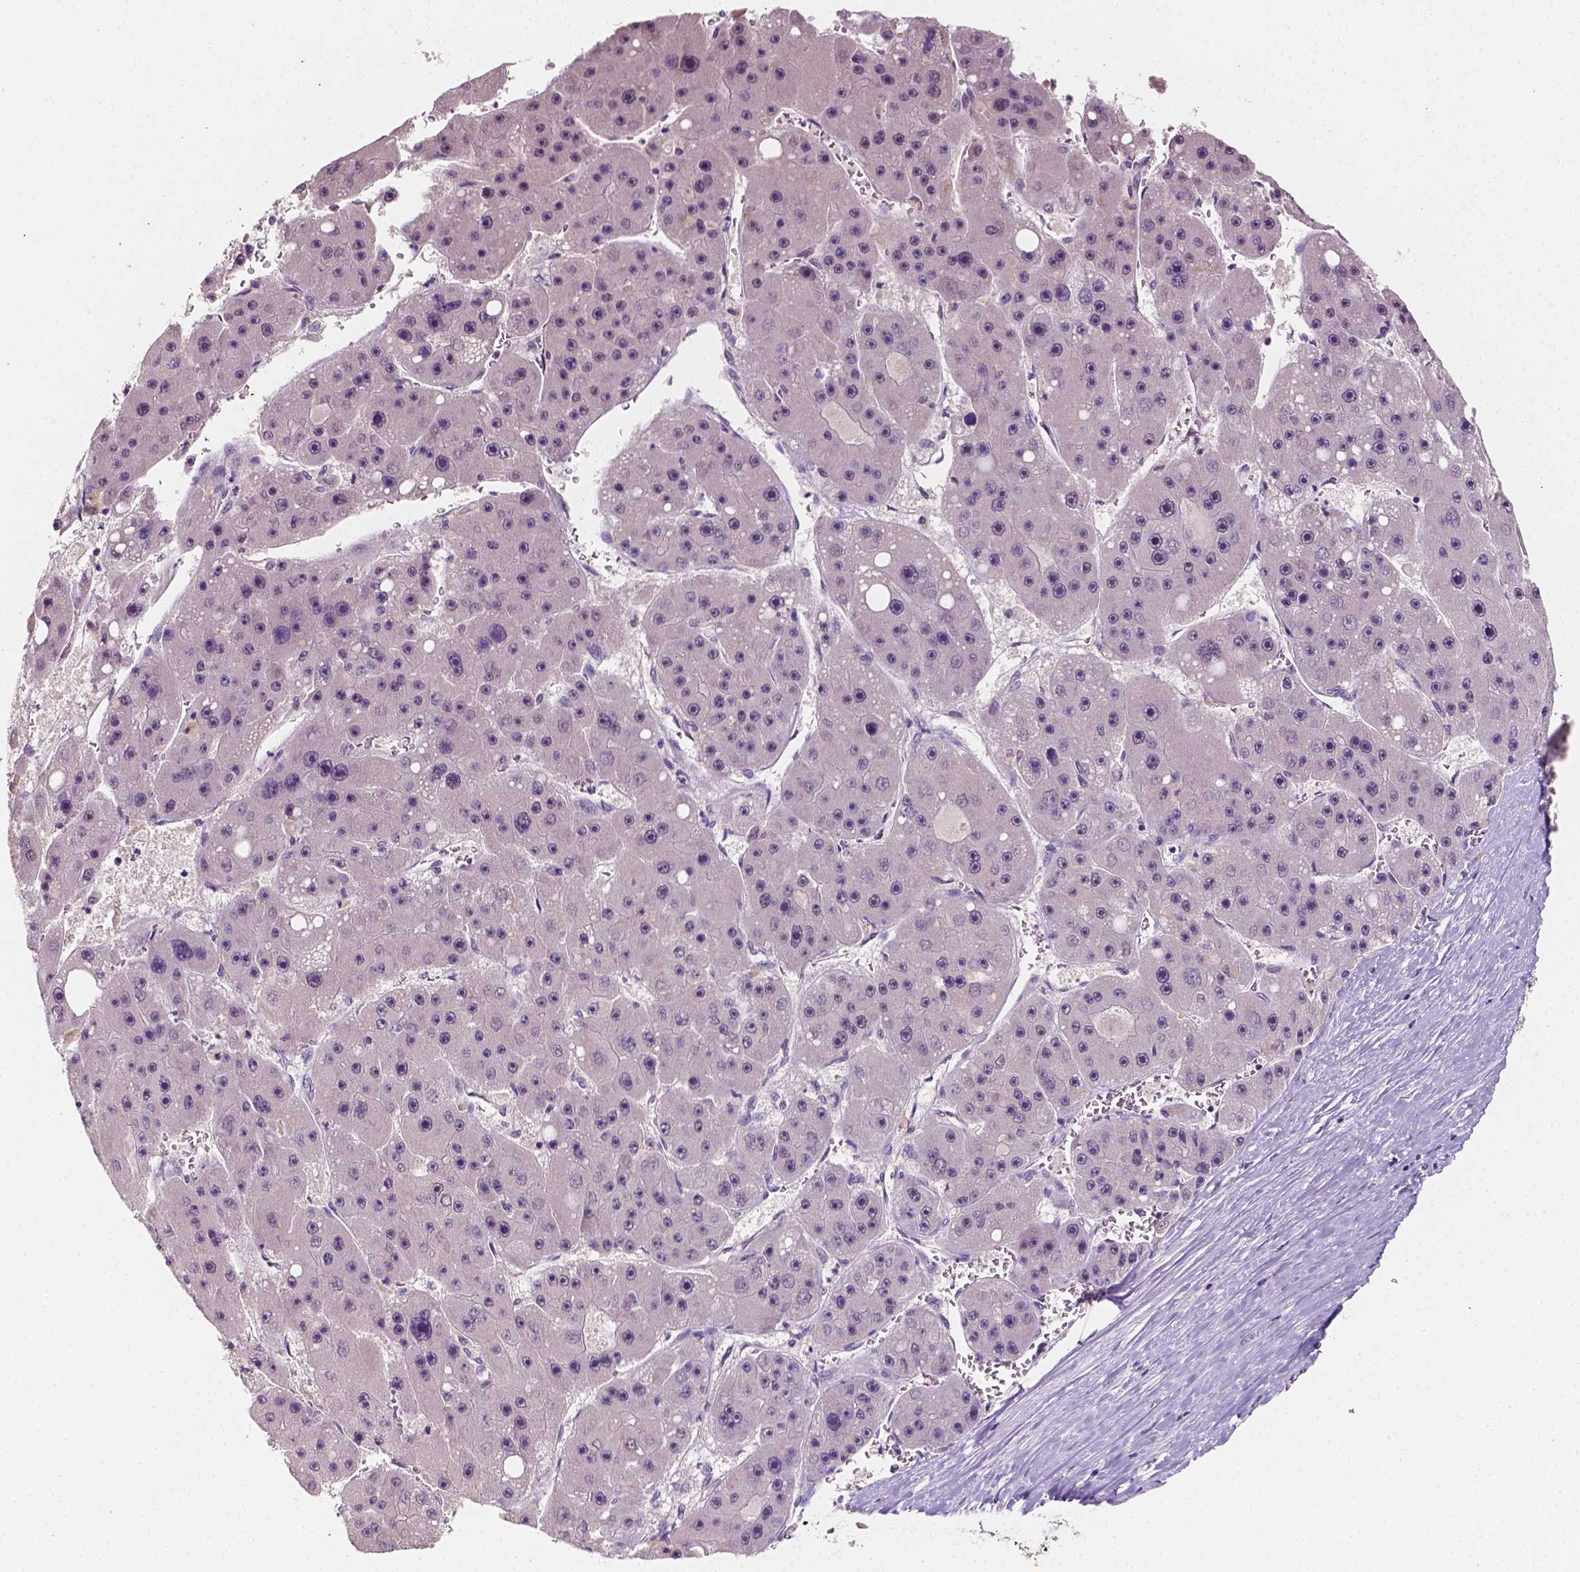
{"staining": {"intensity": "negative", "quantity": "none", "location": "none"}, "tissue": "liver cancer", "cell_type": "Tumor cells", "image_type": "cancer", "snomed": [{"axis": "morphology", "description": "Carcinoma, Hepatocellular, NOS"}, {"axis": "topography", "description": "Liver"}], "caption": "An image of liver cancer stained for a protein displays no brown staining in tumor cells. The staining was performed using DAB (3,3'-diaminobenzidine) to visualize the protein expression in brown, while the nuclei were stained in blue with hematoxylin (Magnification: 20x).", "gene": "TAL1", "patient": {"sex": "female", "age": 61}}